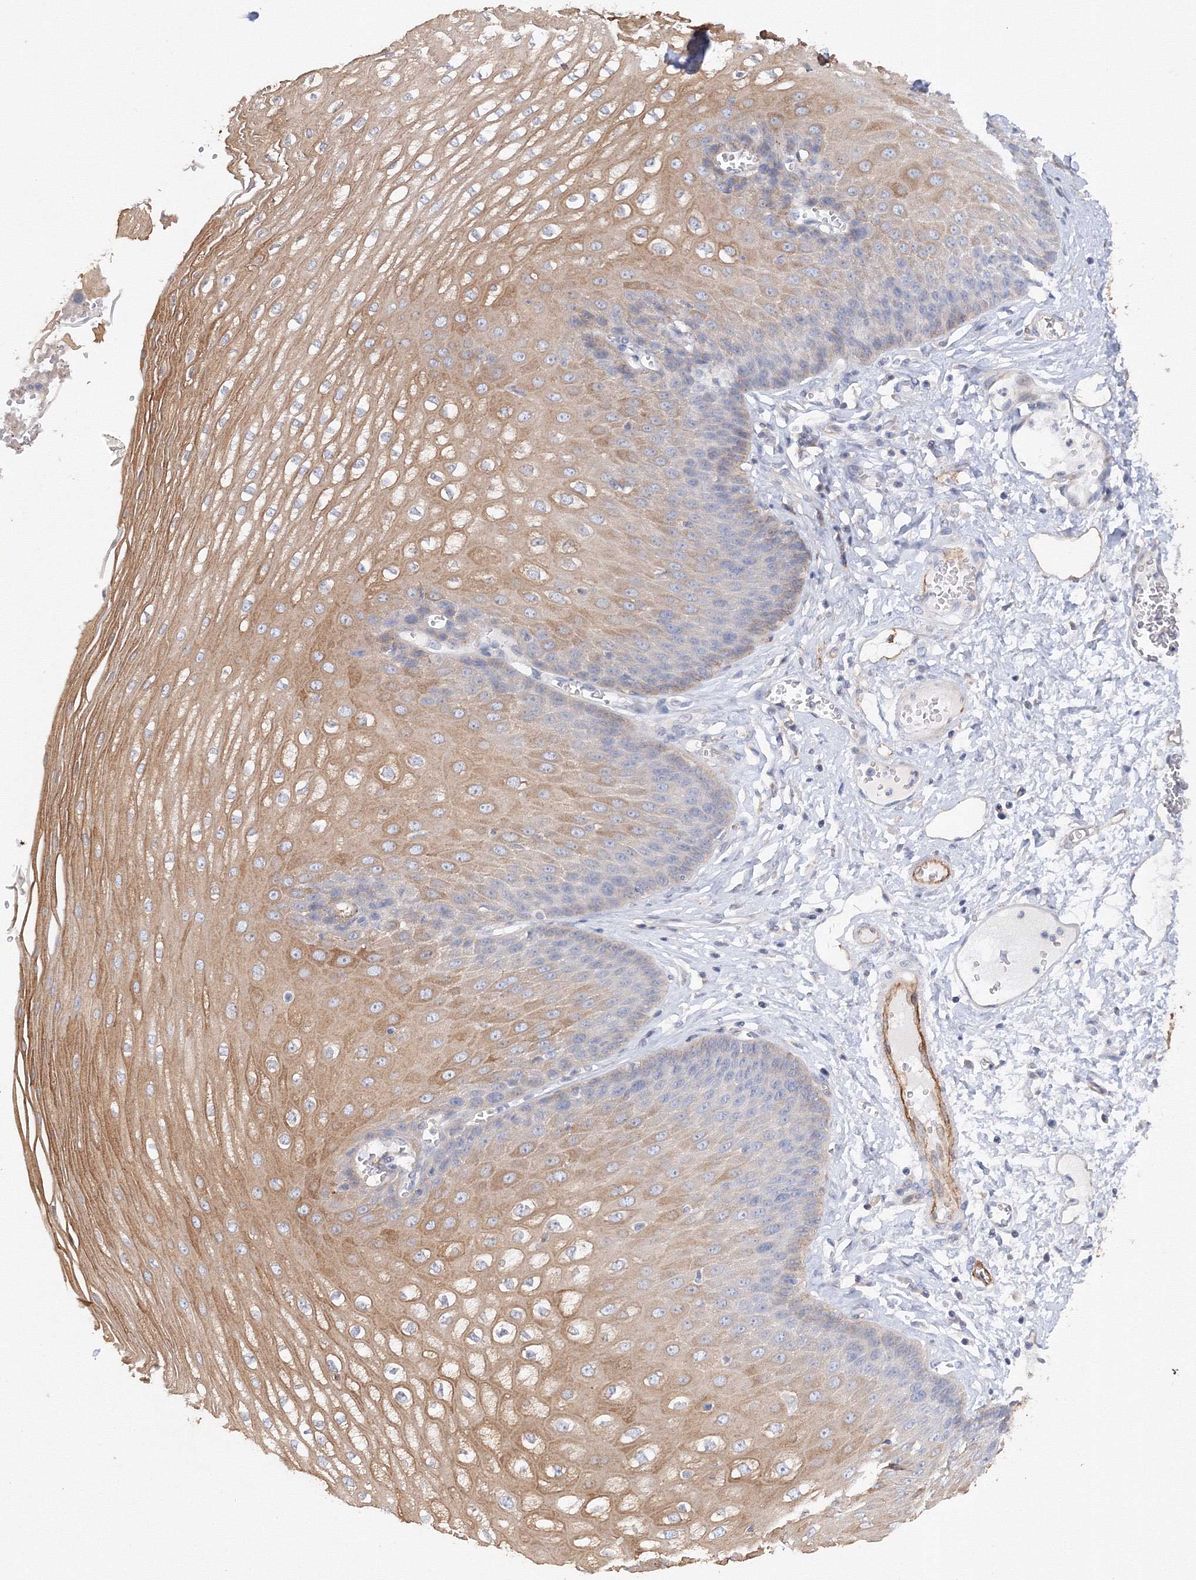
{"staining": {"intensity": "moderate", "quantity": ">75%", "location": "cytoplasmic/membranous"}, "tissue": "esophagus", "cell_type": "Squamous epithelial cells", "image_type": "normal", "snomed": [{"axis": "morphology", "description": "Normal tissue, NOS"}, {"axis": "topography", "description": "Esophagus"}], "caption": "Protein staining of unremarkable esophagus demonstrates moderate cytoplasmic/membranous positivity in about >75% of squamous epithelial cells.", "gene": "DIS3L2", "patient": {"sex": "male", "age": 60}}